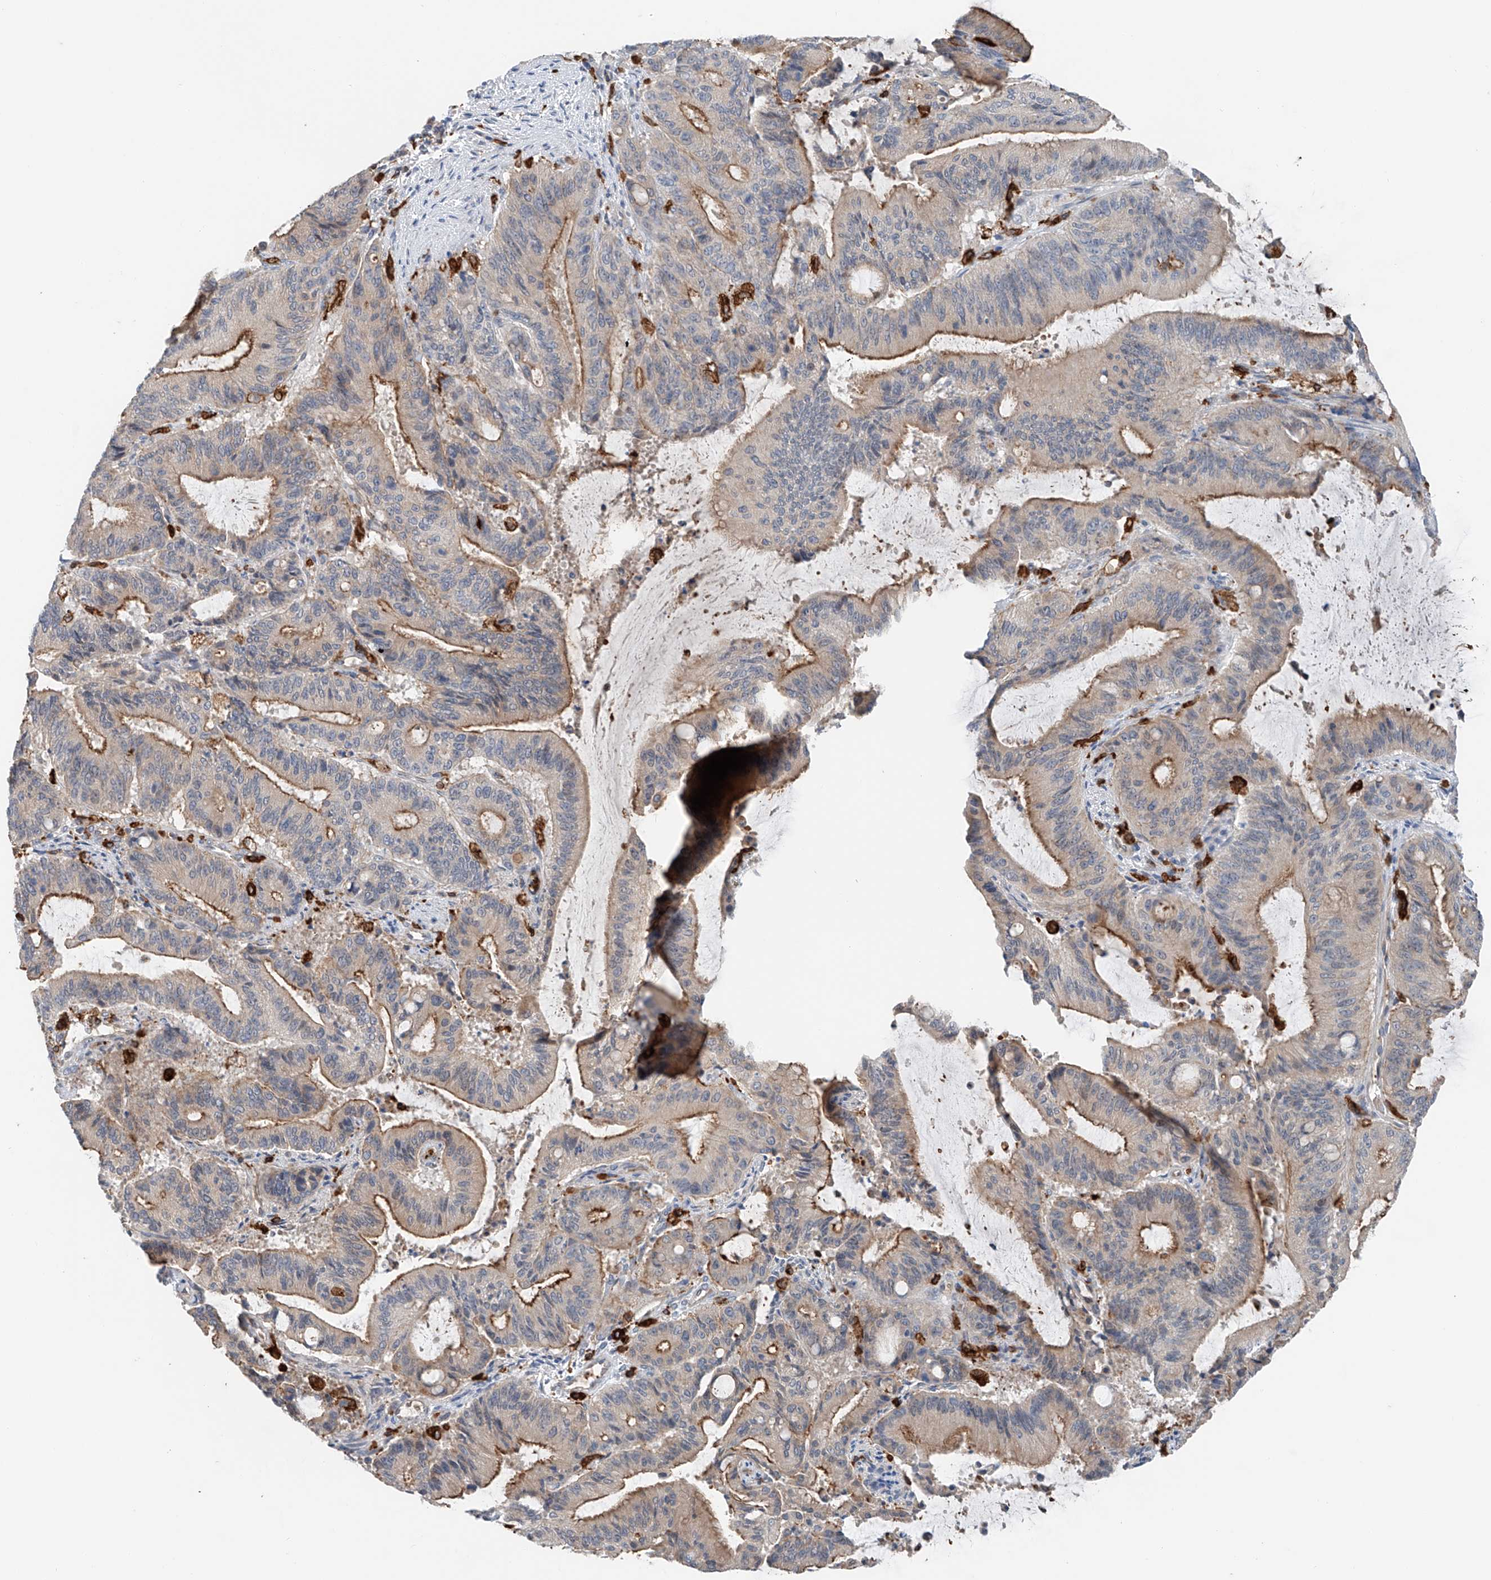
{"staining": {"intensity": "moderate", "quantity": "<25%", "location": "cytoplasmic/membranous"}, "tissue": "liver cancer", "cell_type": "Tumor cells", "image_type": "cancer", "snomed": [{"axis": "morphology", "description": "Normal tissue, NOS"}, {"axis": "morphology", "description": "Cholangiocarcinoma"}, {"axis": "topography", "description": "Liver"}, {"axis": "topography", "description": "Peripheral nerve tissue"}], "caption": "This is an image of immunohistochemistry (IHC) staining of liver cancer, which shows moderate expression in the cytoplasmic/membranous of tumor cells.", "gene": "TBXAS1", "patient": {"sex": "female", "age": 73}}